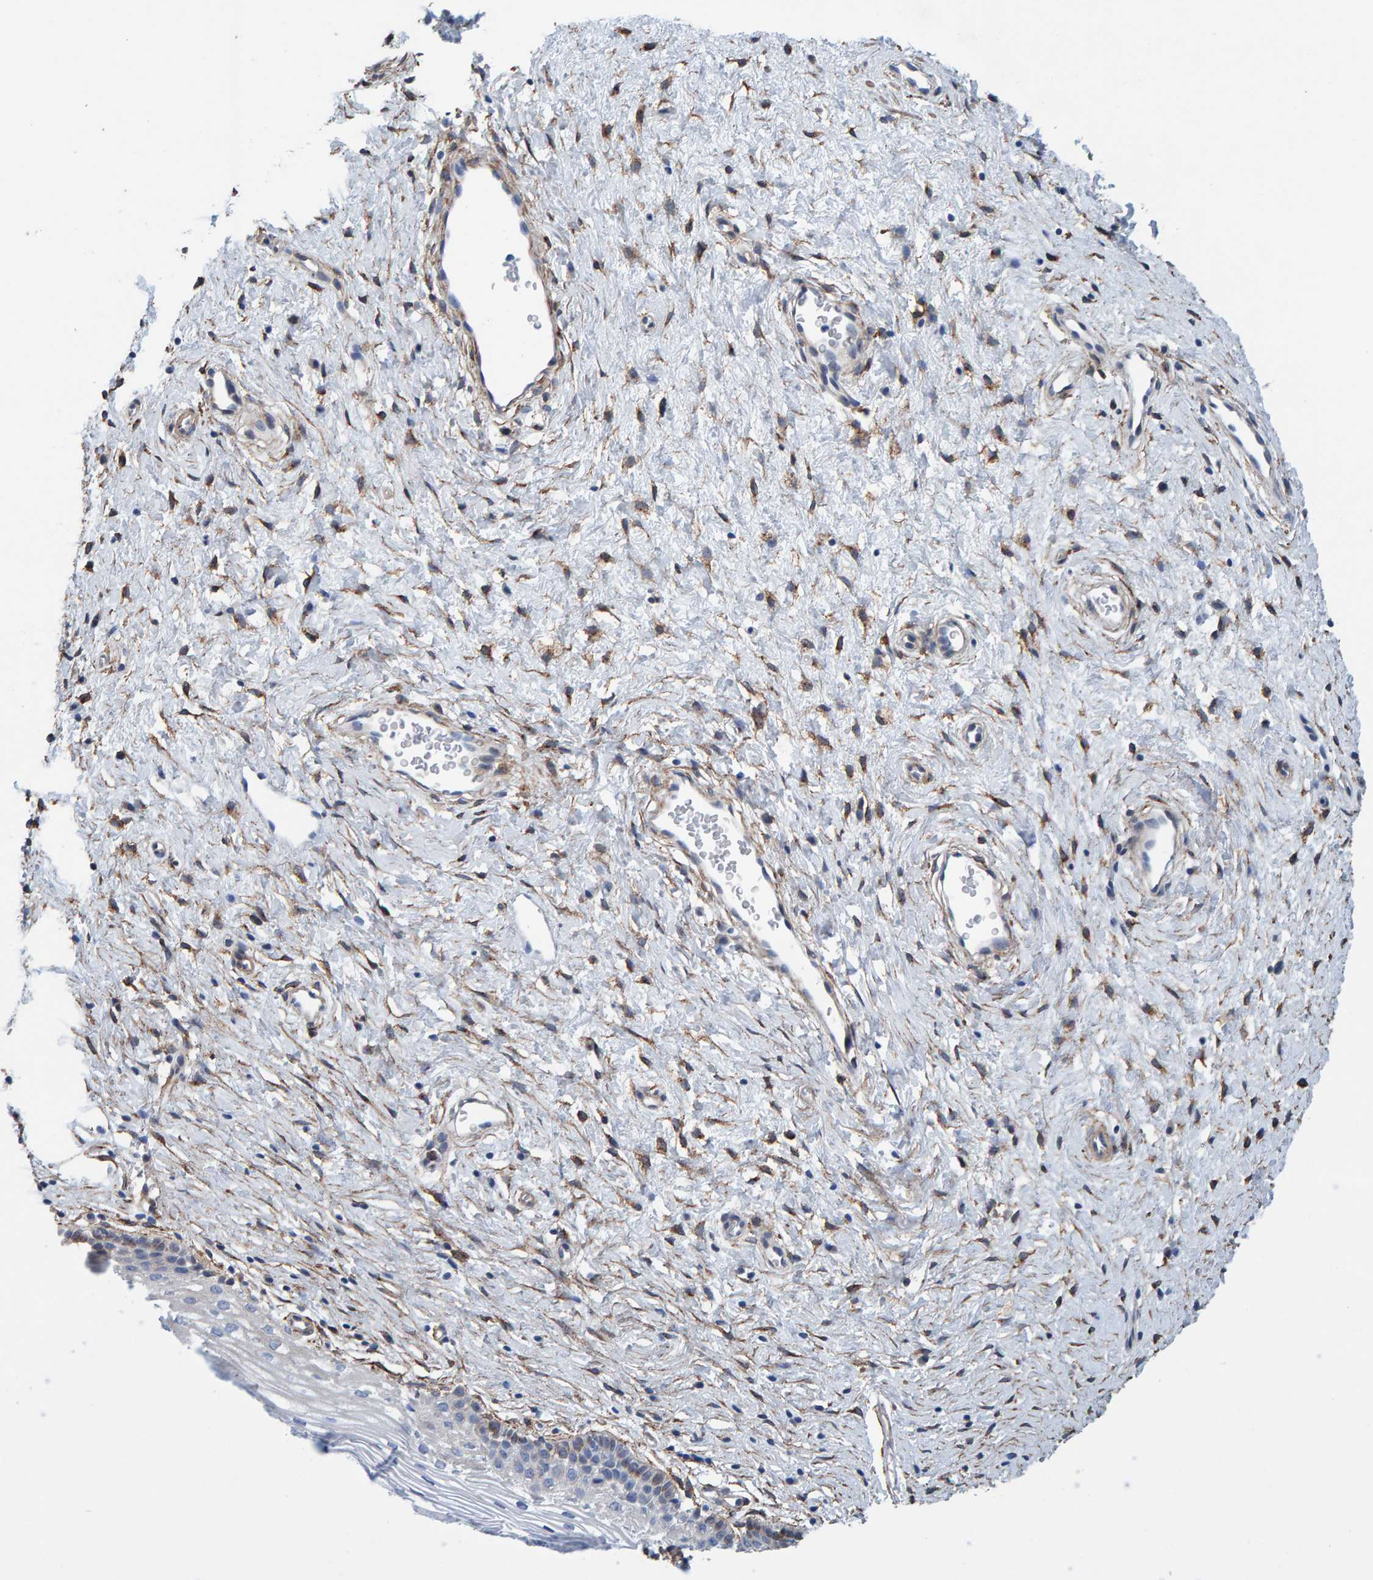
{"staining": {"intensity": "negative", "quantity": "none", "location": "none"}, "tissue": "cervix", "cell_type": "Glandular cells", "image_type": "normal", "snomed": [{"axis": "morphology", "description": "Normal tissue, NOS"}, {"axis": "topography", "description": "Cervix"}], "caption": "This is a photomicrograph of immunohistochemistry (IHC) staining of unremarkable cervix, which shows no expression in glandular cells.", "gene": "LRP1", "patient": {"sex": "female", "age": 27}}